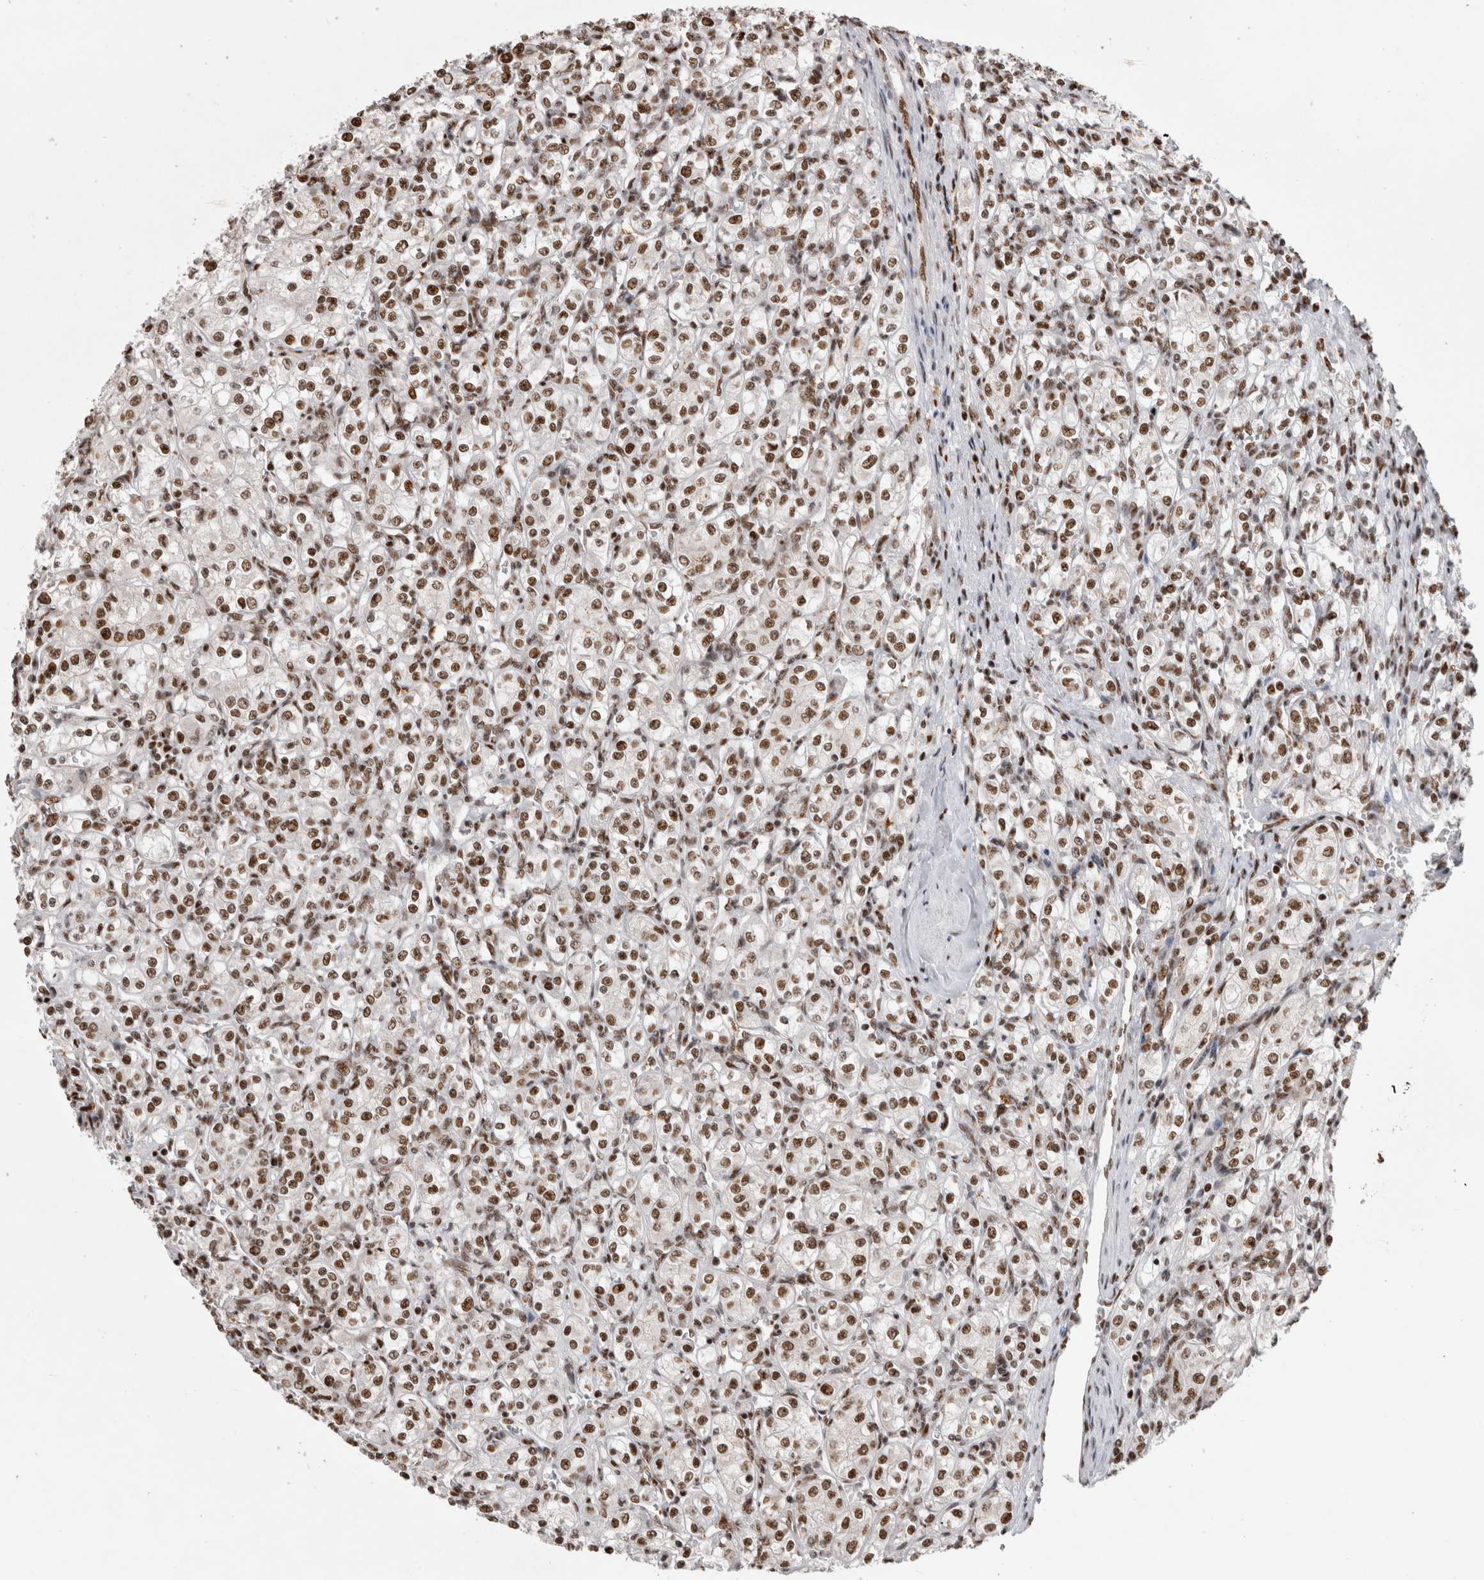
{"staining": {"intensity": "moderate", "quantity": ">75%", "location": "nuclear"}, "tissue": "renal cancer", "cell_type": "Tumor cells", "image_type": "cancer", "snomed": [{"axis": "morphology", "description": "Adenocarcinoma, NOS"}, {"axis": "topography", "description": "Kidney"}], "caption": "Protein positivity by immunohistochemistry exhibits moderate nuclear staining in approximately >75% of tumor cells in renal cancer (adenocarcinoma). The staining was performed using DAB to visualize the protein expression in brown, while the nuclei were stained in blue with hematoxylin (Magnification: 20x).", "gene": "EYA2", "patient": {"sex": "male", "age": 77}}